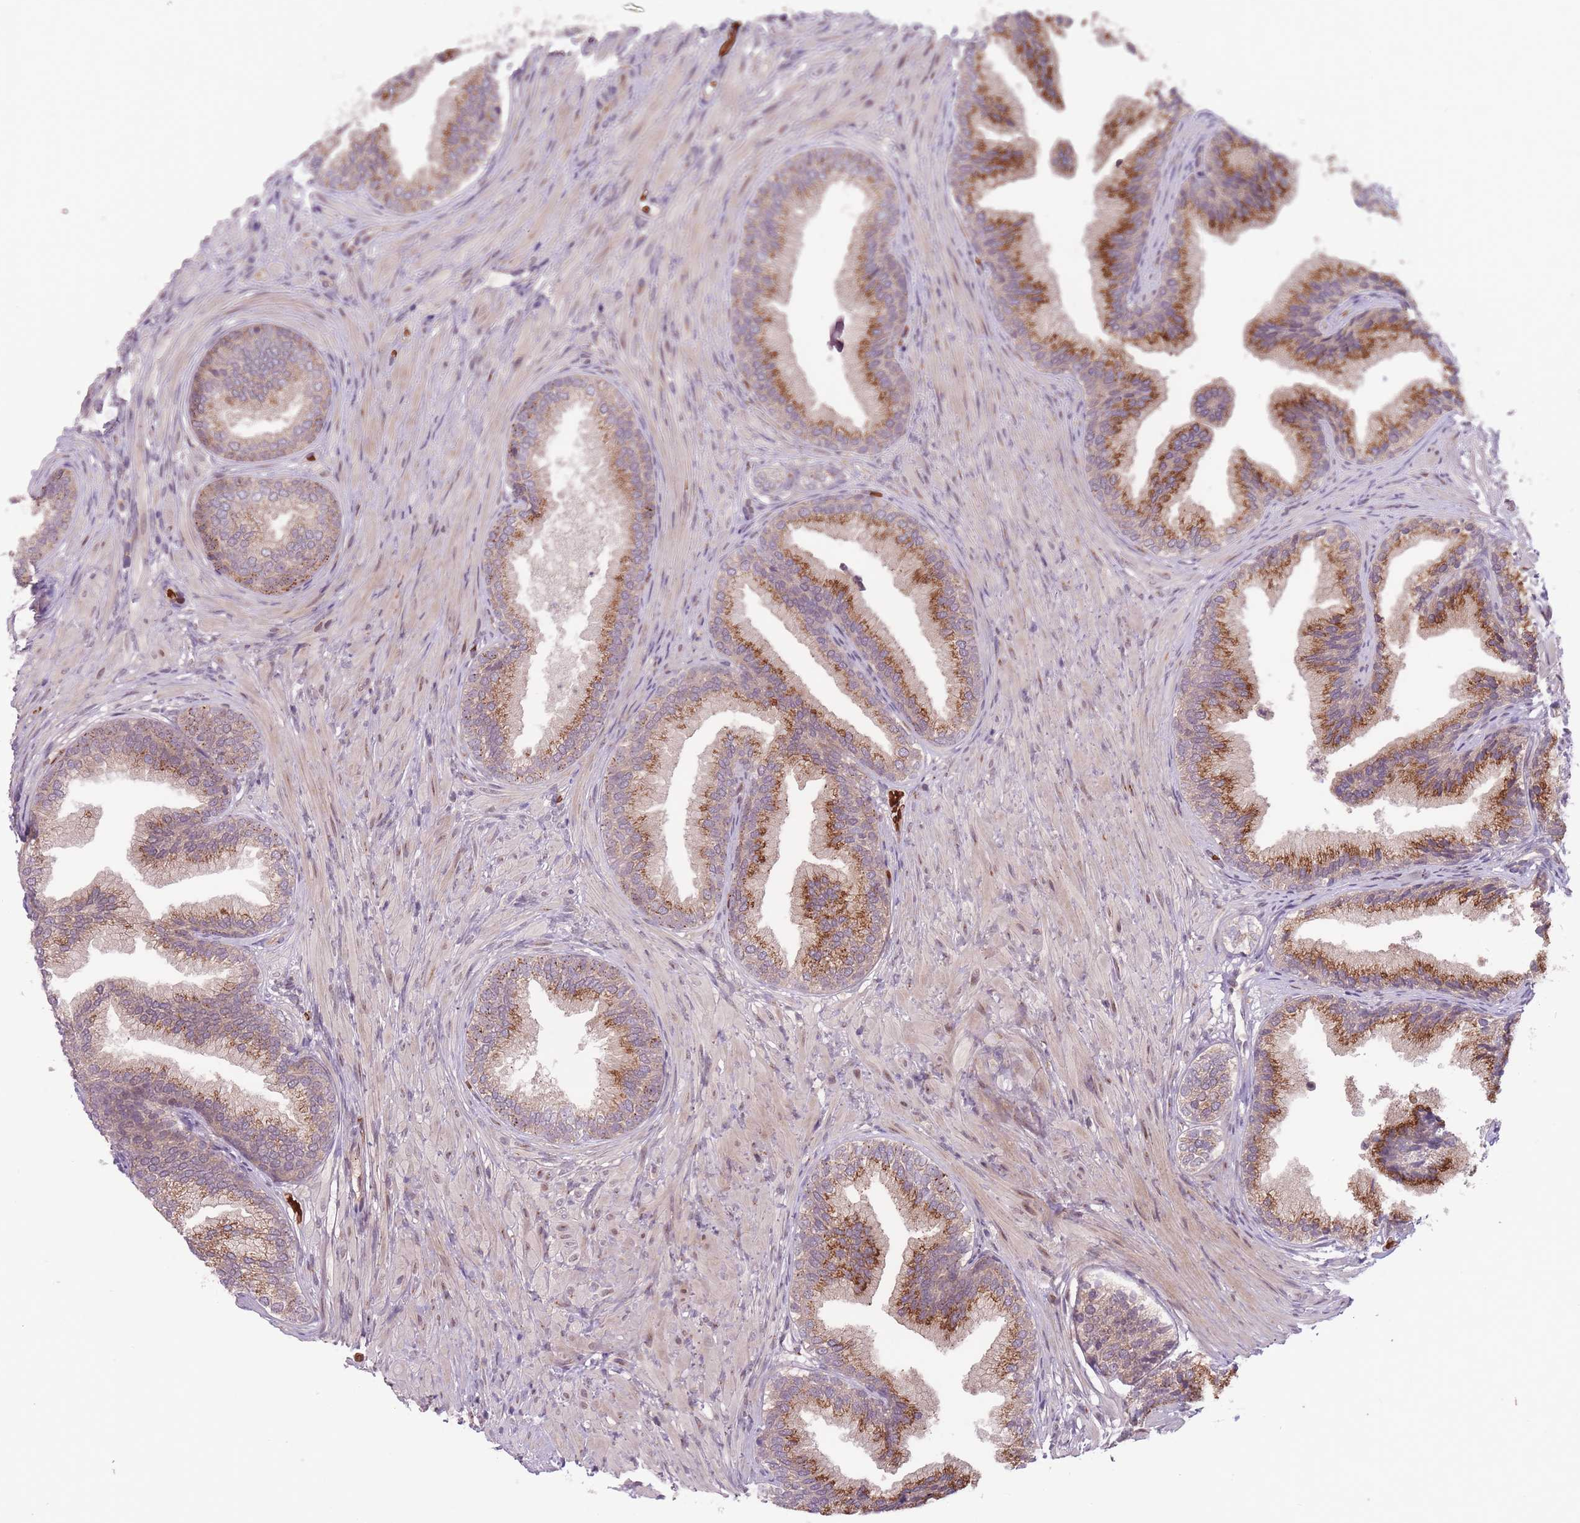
{"staining": {"intensity": "strong", "quantity": "<25%", "location": "cytoplasmic/membranous"}, "tissue": "prostate", "cell_type": "Glandular cells", "image_type": "normal", "snomed": [{"axis": "morphology", "description": "Normal tissue, NOS"}, {"axis": "topography", "description": "Prostate"}], "caption": "The micrograph displays immunohistochemical staining of unremarkable prostate. There is strong cytoplasmic/membranous expression is present in approximately <25% of glandular cells. The staining was performed using DAB to visualize the protein expression in brown, while the nuclei were stained in blue with hematoxylin (Magnification: 20x).", "gene": "SECTM1", "patient": {"sex": "male", "age": 76}}